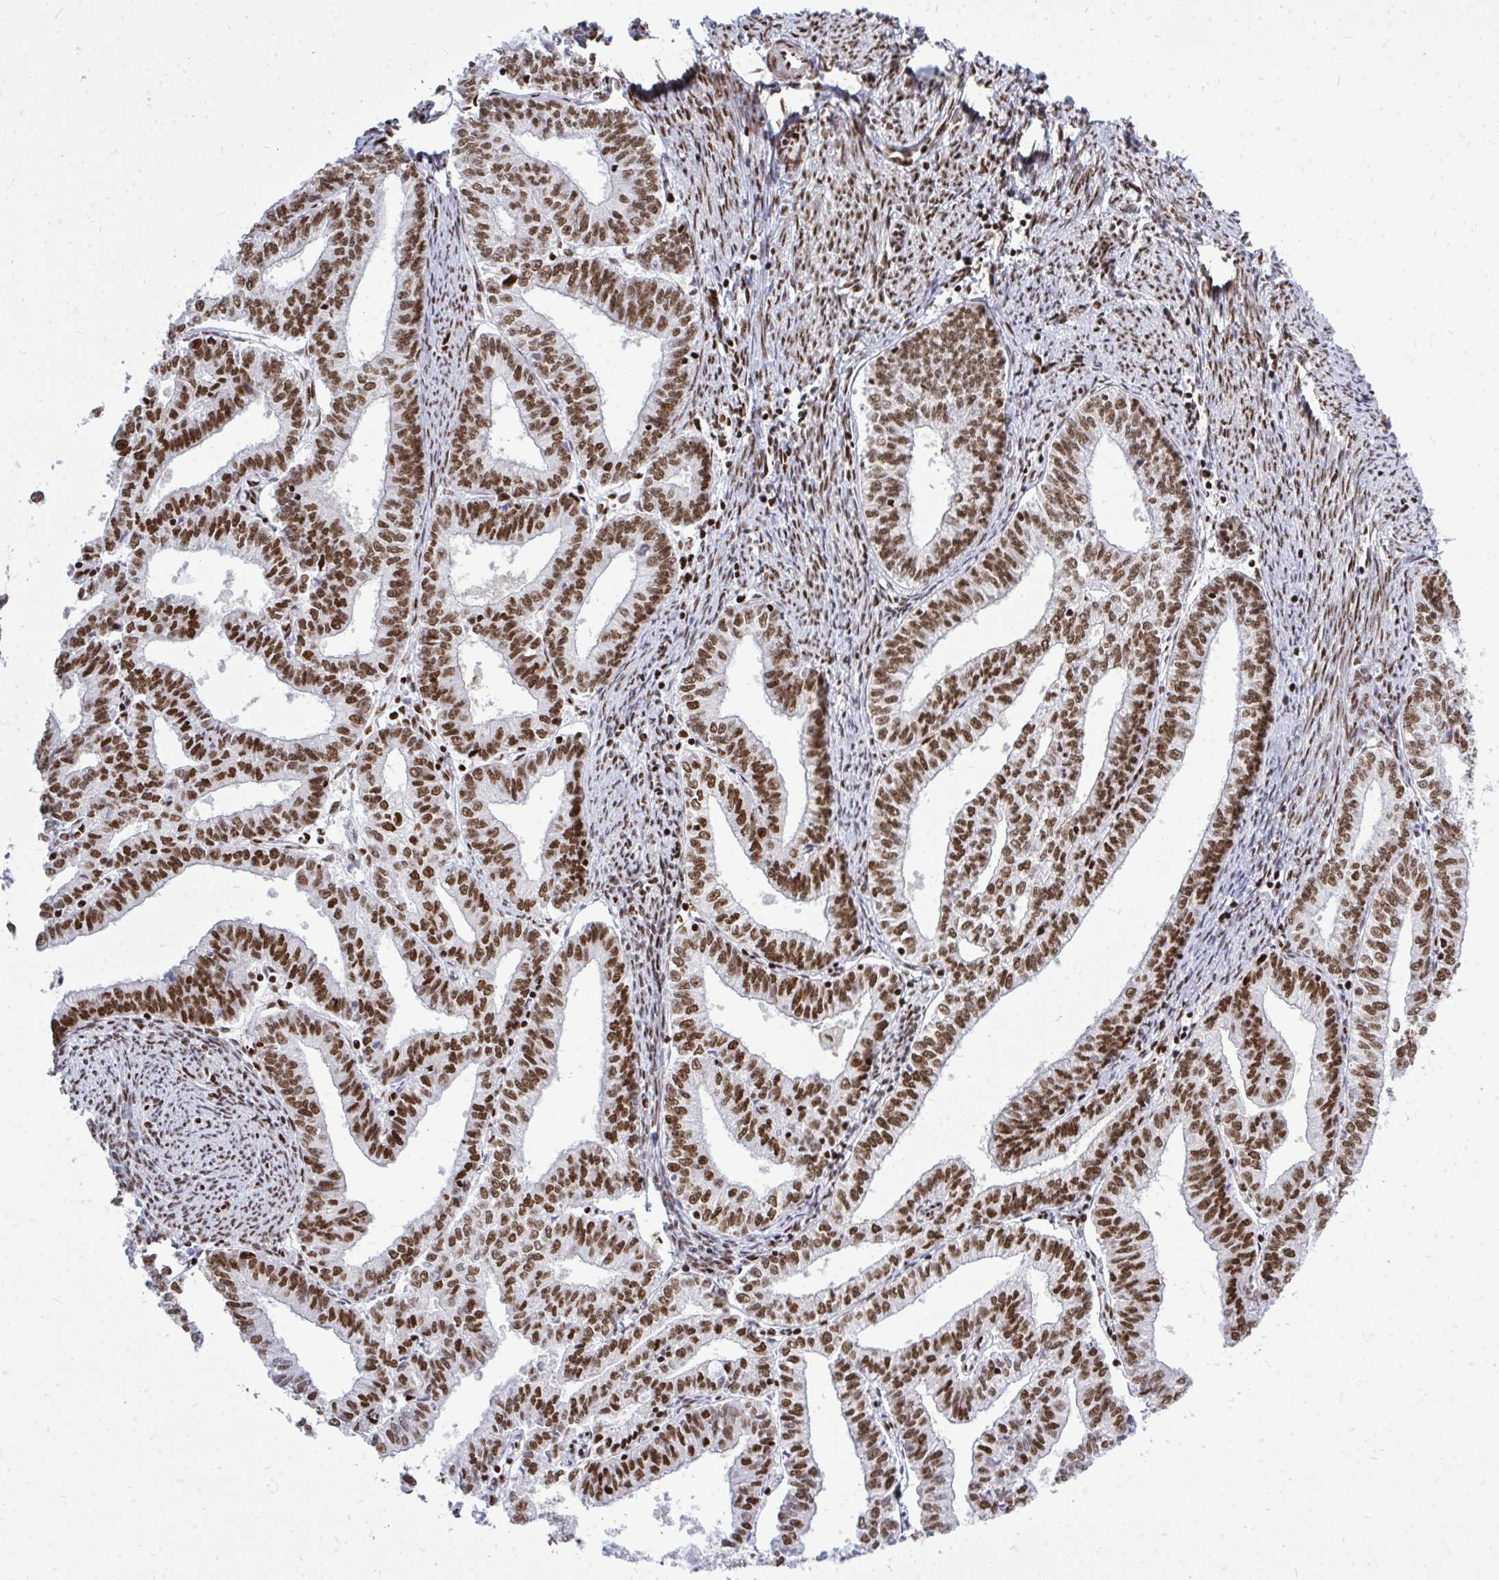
{"staining": {"intensity": "strong", "quantity": ">75%", "location": "nuclear"}, "tissue": "endometrial cancer", "cell_type": "Tumor cells", "image_type": "cancer", "snomed": [{"axis": "morphology", "description": "Adenocarcinoma, NOS"}, {"axis": "topography", "description": "Endometrium"}], "caption": "A histopathology image of endometrial adenocarcinoma stained for a protein demonstrates strong nuclear brown staining in tumor cells. The protein is stained brown, and the nuclei are stained in blue (DAB IHC with brightfield microscopy, high magnification).", "gene": "TBL1Y", "patient": {"sex": "female", "age": 61}}